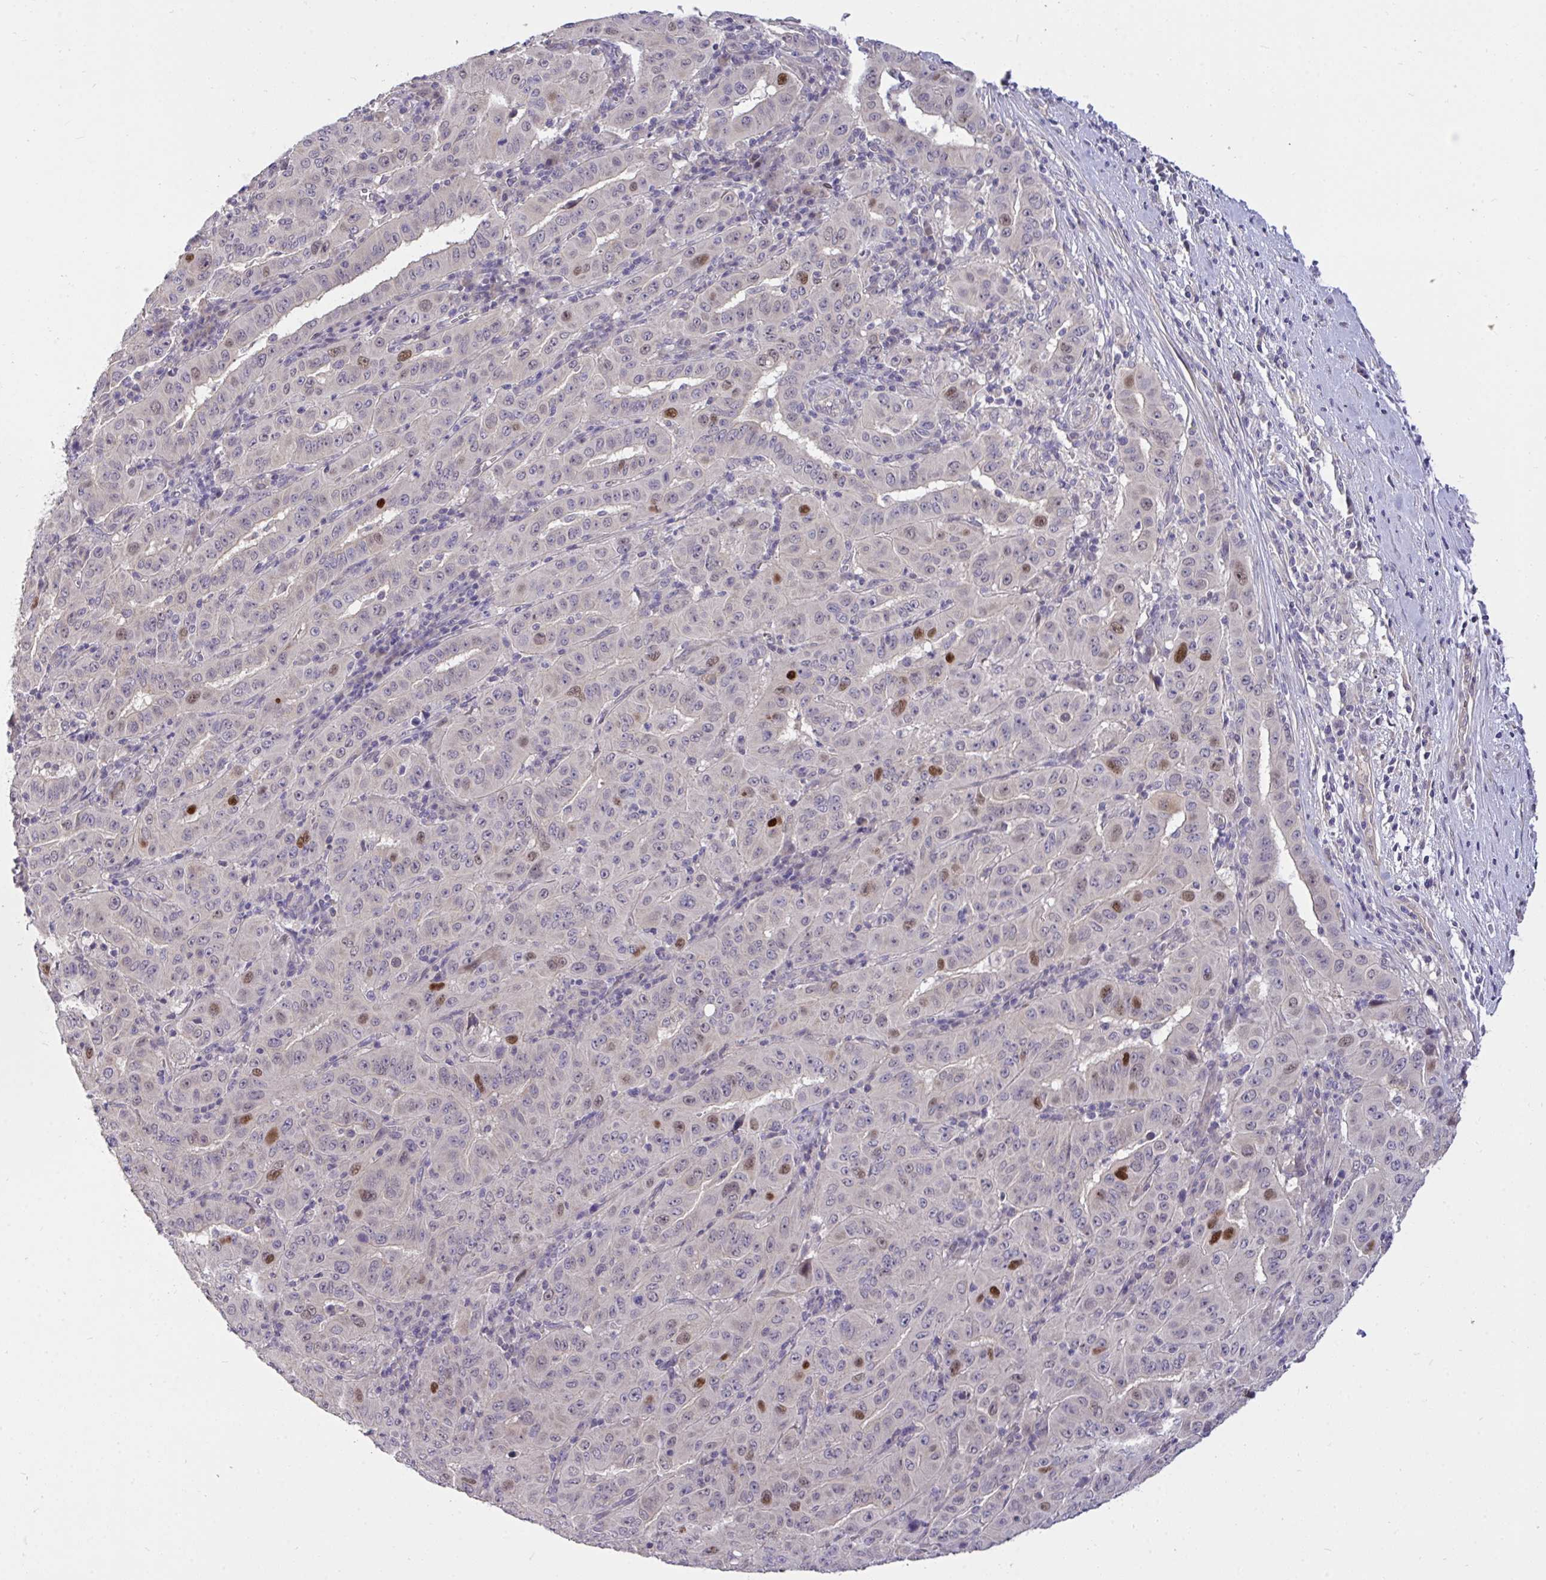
{"staining": {"intensity": "strong", "quantity": "<25%", "location": "nuclear"}, "tissue": "pancreatic cancer", "cell_type": "Tumor cells", "image_type": "cancer", "snomed": [{"axis": "morphology", "description": "Adenocarcinoma, NOS"}, {"axis": "topography", "description": "Pancreas"}], "caption": "Strong nuclear staining for a protein is appreciated in approximately <25% of tumor cells of pancreatic cancer using immunohistochemistry.", "gene": "C19orf54", "patient": {"sex": "male", "age": 63}}